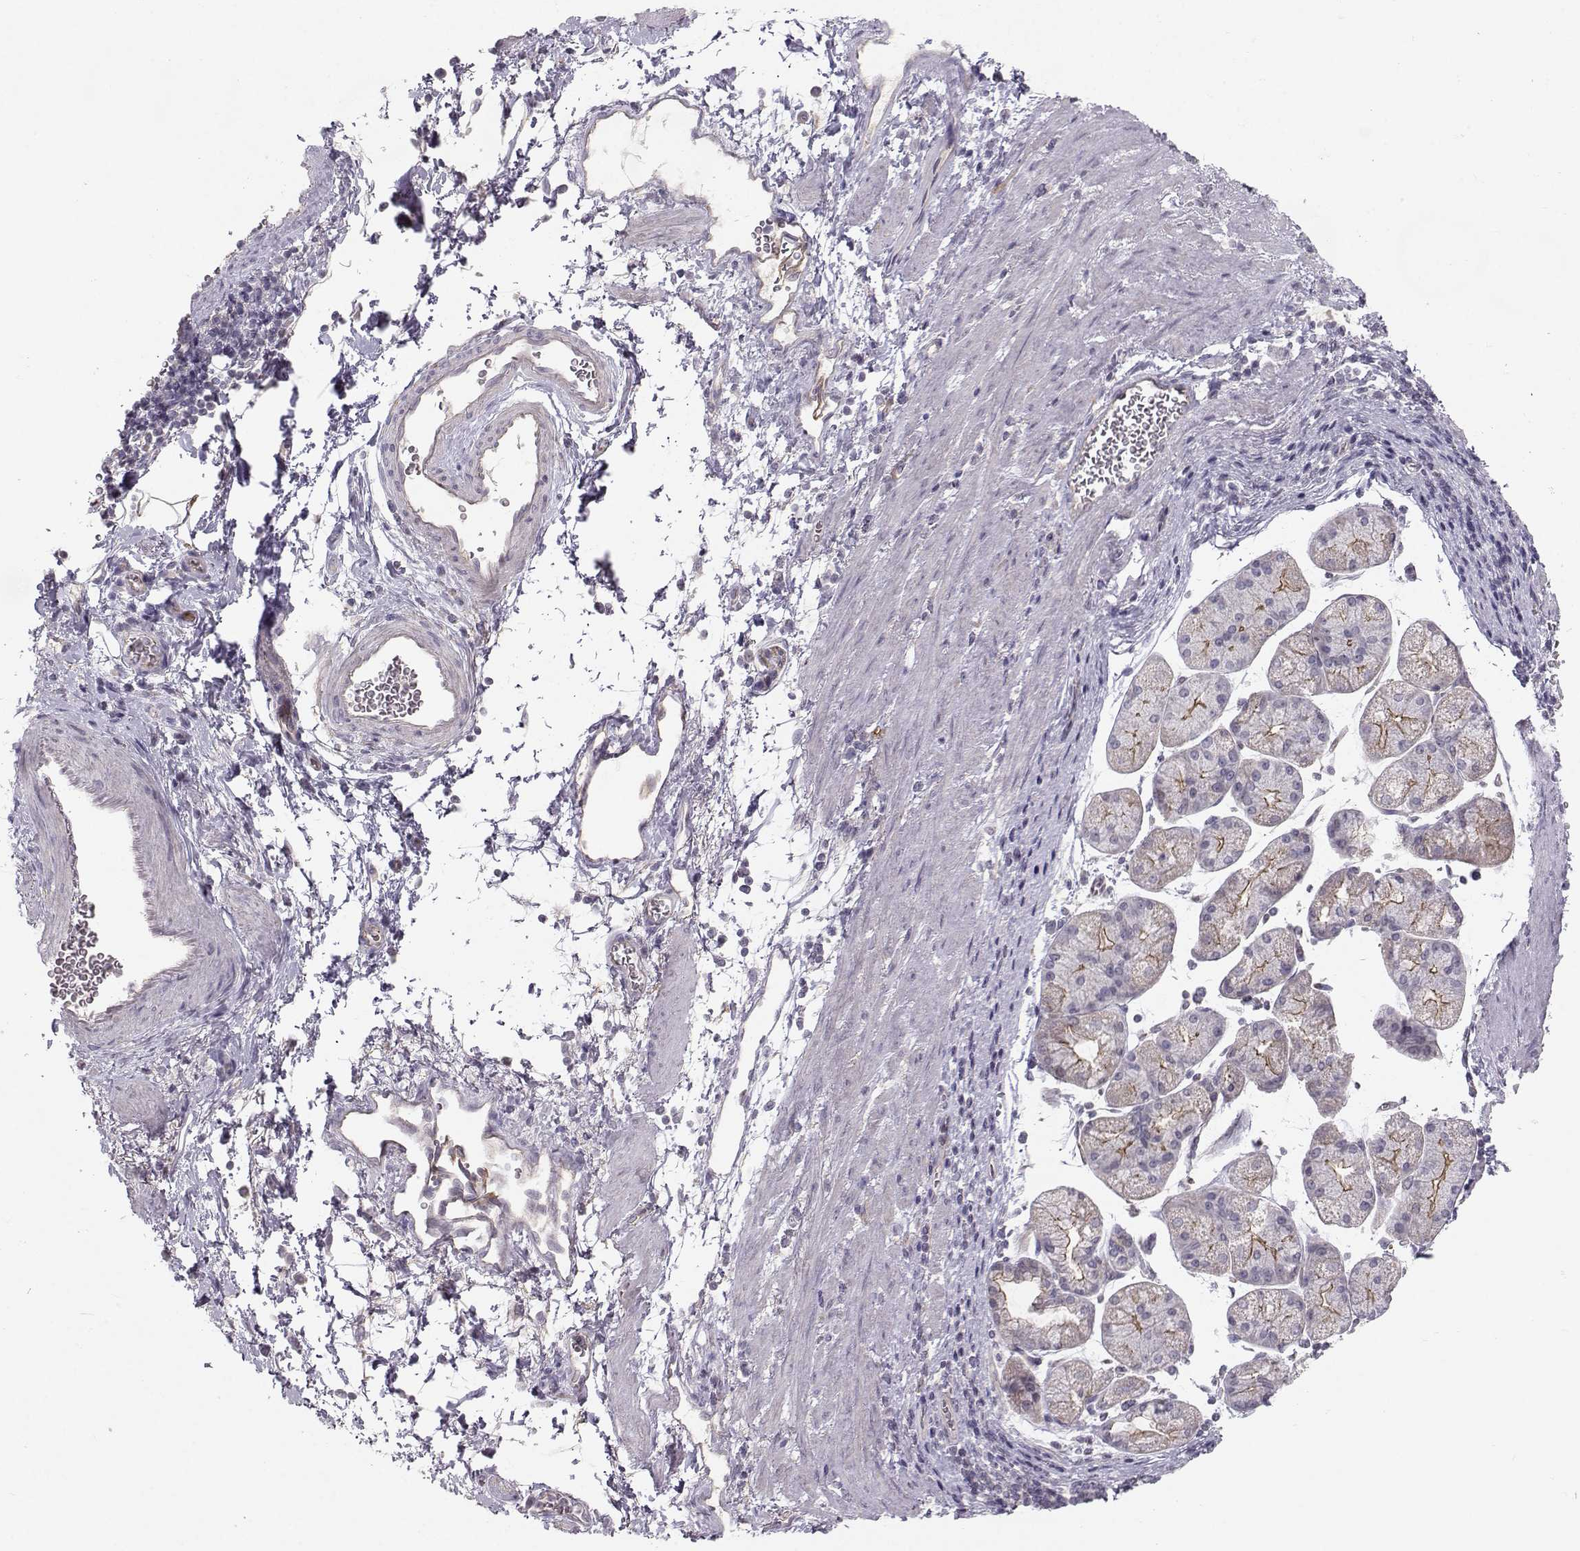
{"staining": {"intensity": "moderate", "quantity": "25%-75%", "location": "cytoplasmic/membranous"}, "tissue": "stomach cancer", "cell_type": "Tumor cells", "image_type": "cancer", "snomed": [{"axis": "morphology", "description": "Adenocarcinoma, NOS"}, {"axis": "topography", "description": "Stomach"}], "caption": "Adenocarcinoma (stomach) tissue shows moderate cytoplasmic/membranous staining in approximately 25%-75% of tumor cells, visualized by immunohistochemistry.", "gene": "MAST1", "patient": {"sex": "female", "age": 57}}